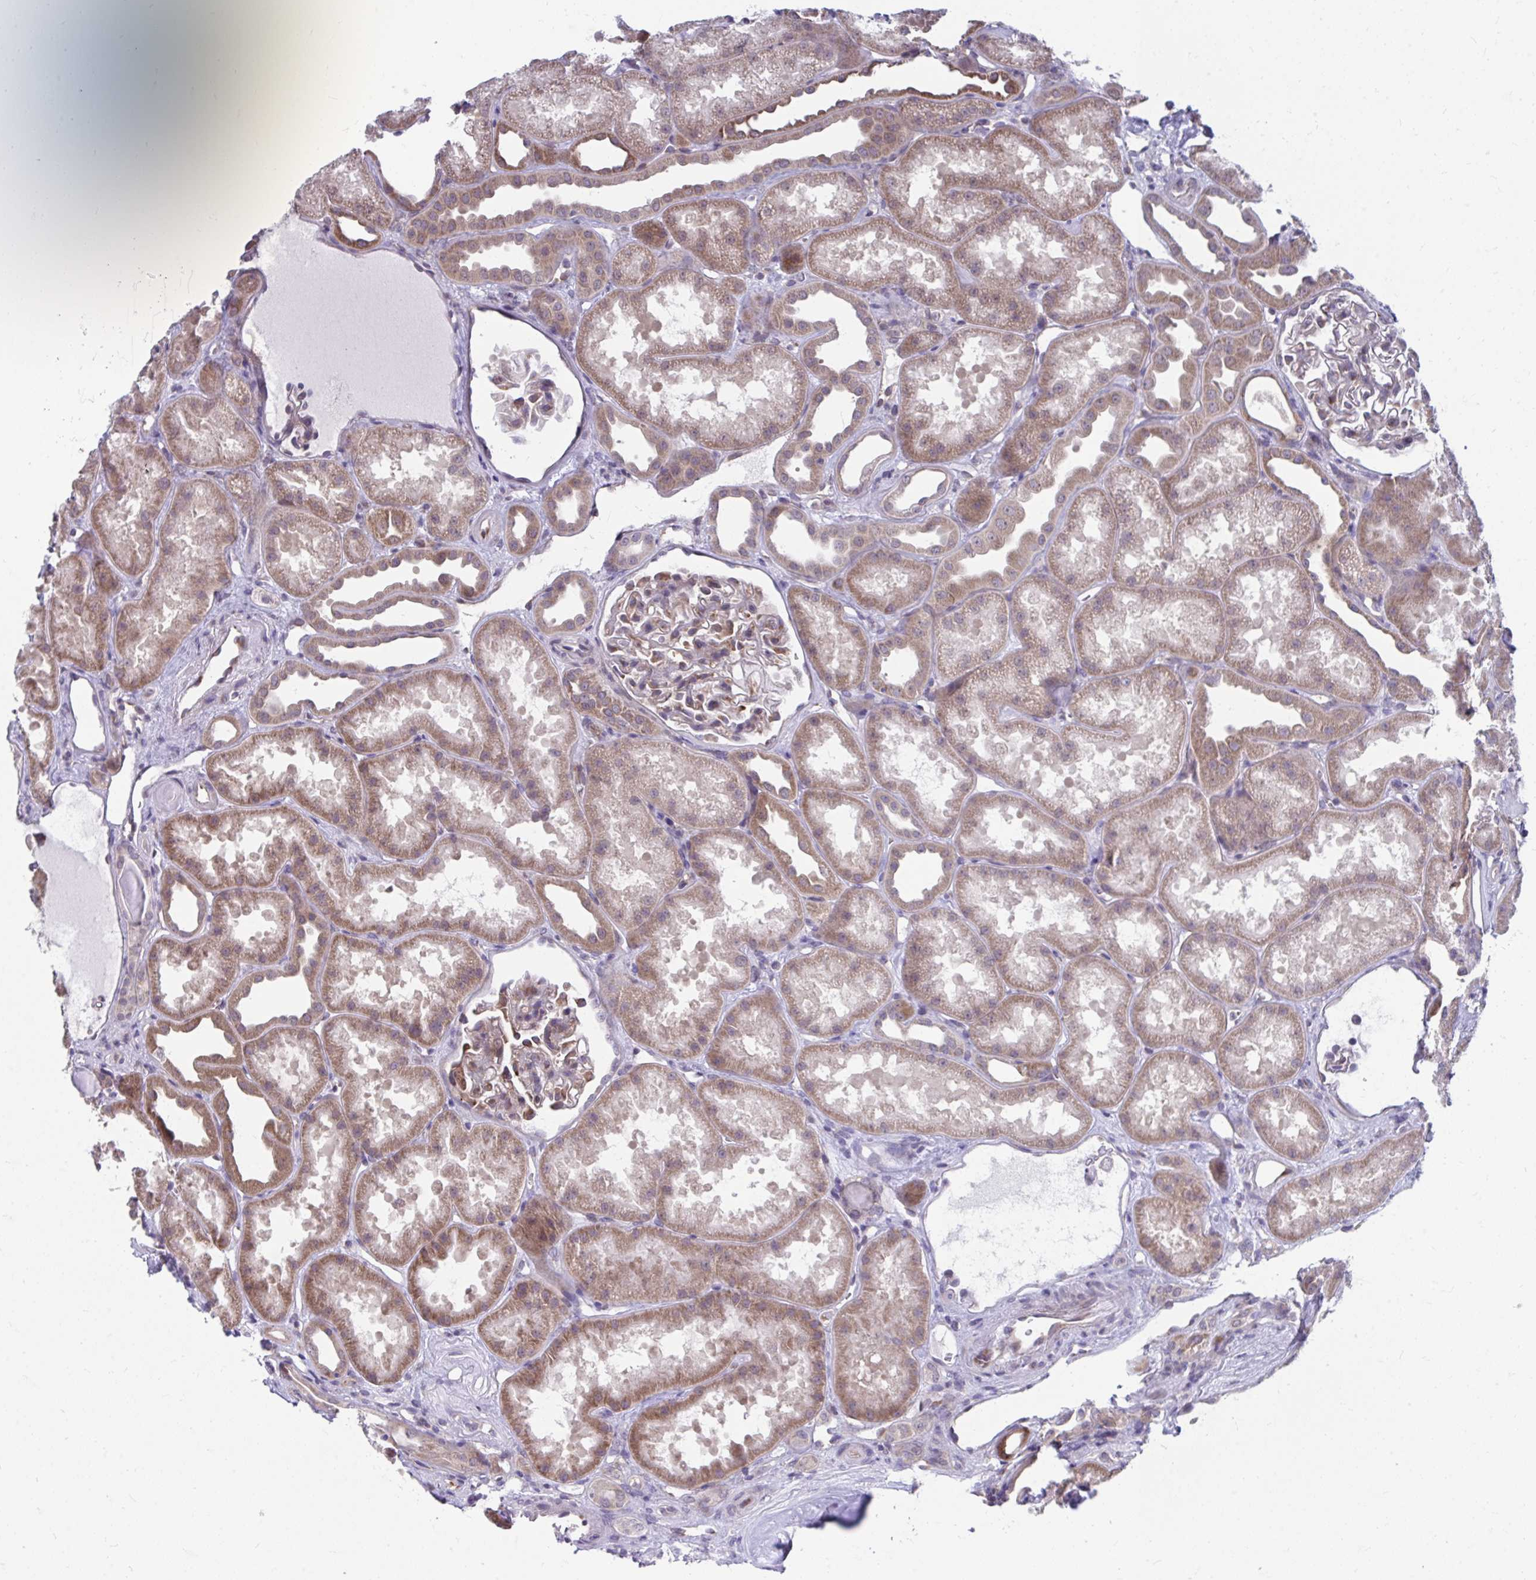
{"staining": {"intensity": "moderate", "quantity": "25%-75%", "location": "cytoplasmic/membranous"}, "tissue": "kidney", "cell_type": "Cells in glomeruli", "image_type": "normal", "snomed": [{"axis": "morphology", "description": "Normal tissue, NOS"}, {"axis": "topography", "description": "Kidney"}], "caption": "Protein staining of unremarkable kidney displays moderate cytoplasmic/membranous staining in about 25%-75% of cells in glomeruli.", "gene": "SELENON", "patient": {"sex": "male", "age": 61}}